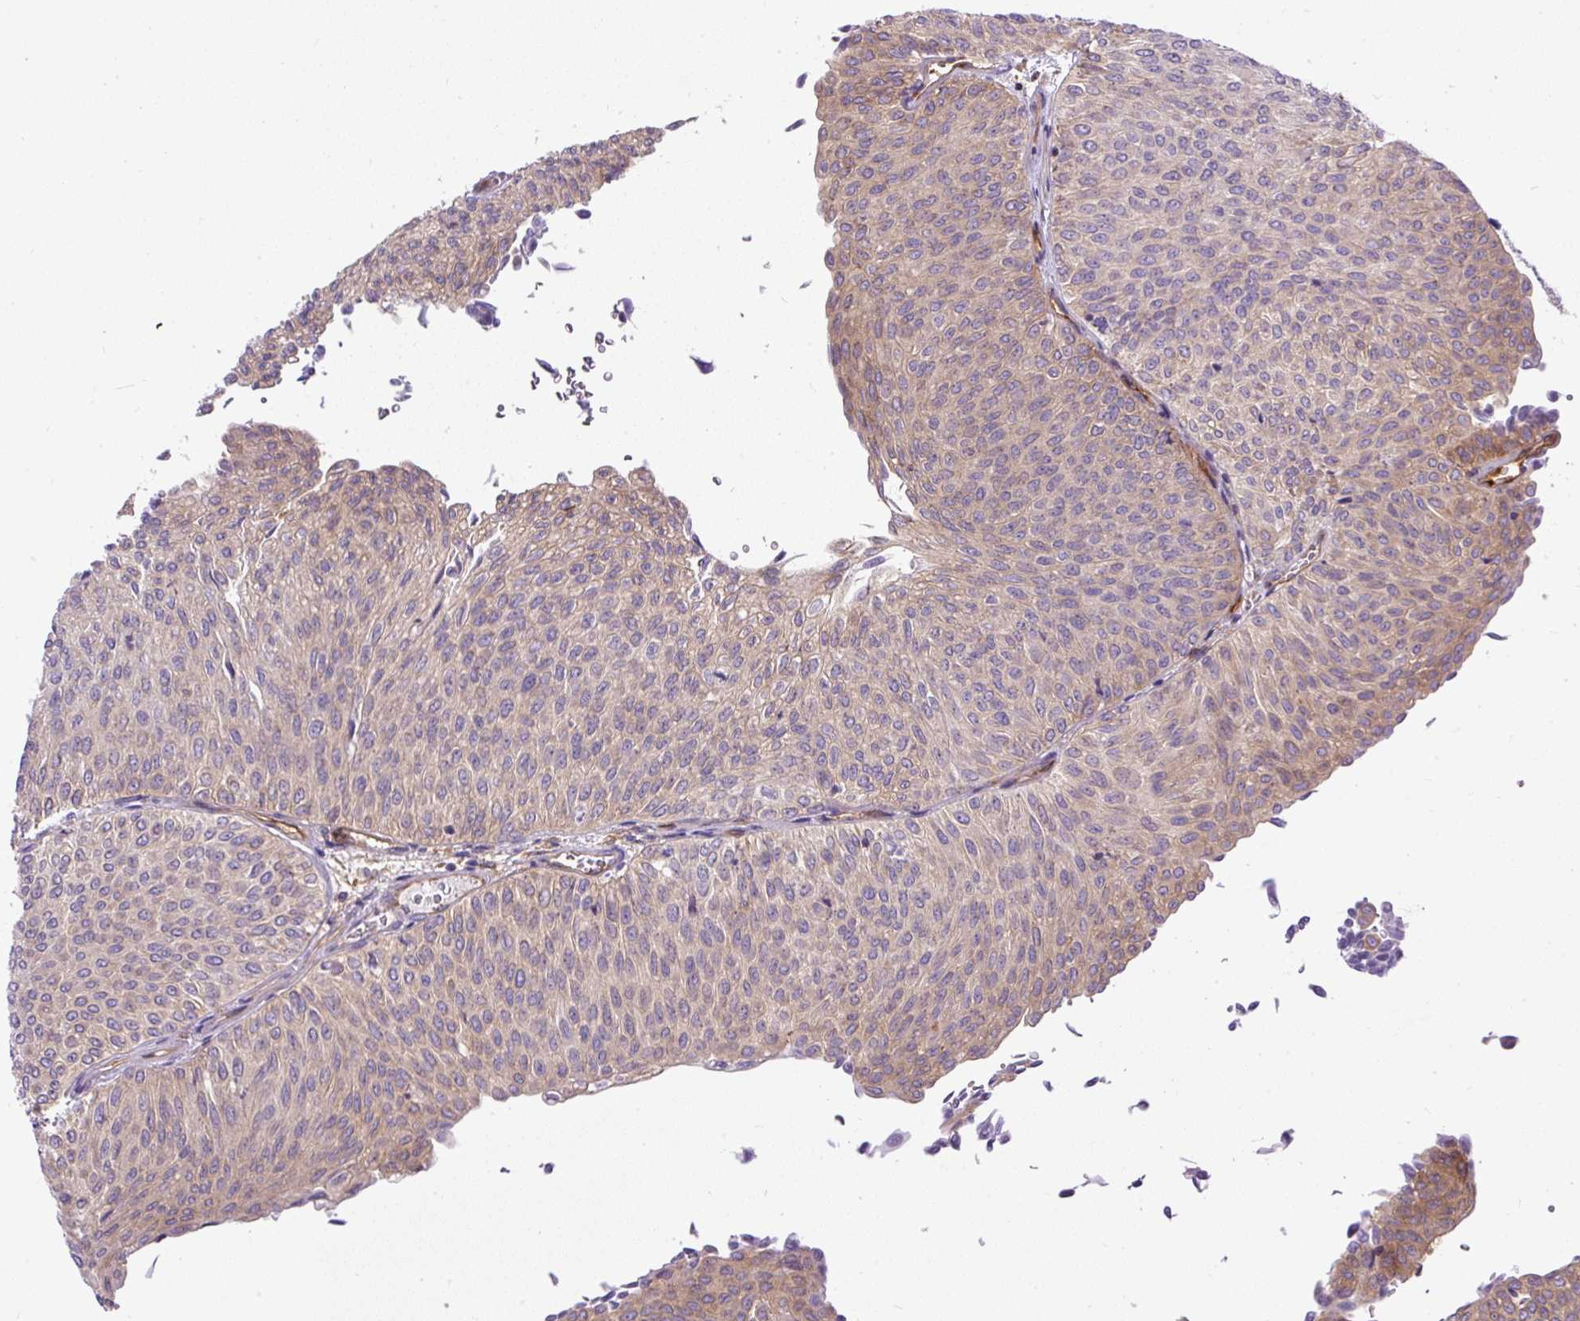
{"staining": {"intensity": "moderate", "quantity": "25%-75%", "location": "cytoplasmic/membranous"}, "tissue": "urothelial cancer", "cell_type": "Tumor cells", "image_type": "cancer", "snomed": [{"axis": "morphology", "description": "Urothelial carcinoma, Low grade"}, {"axis": "topography", "description": "Urinary bladder"}], "caption": "Low-grade urothelial carcinoma was stained to show a protein in brown. There is medium levels of moderate cytoplasmic/membranous expression in about 25%-75% of tumor cells. (brown staining indicates protein expression, while blue staining denotes nuclei).", "gene": "MAP1S", "patient": {"sex": "male", "age": 78}}